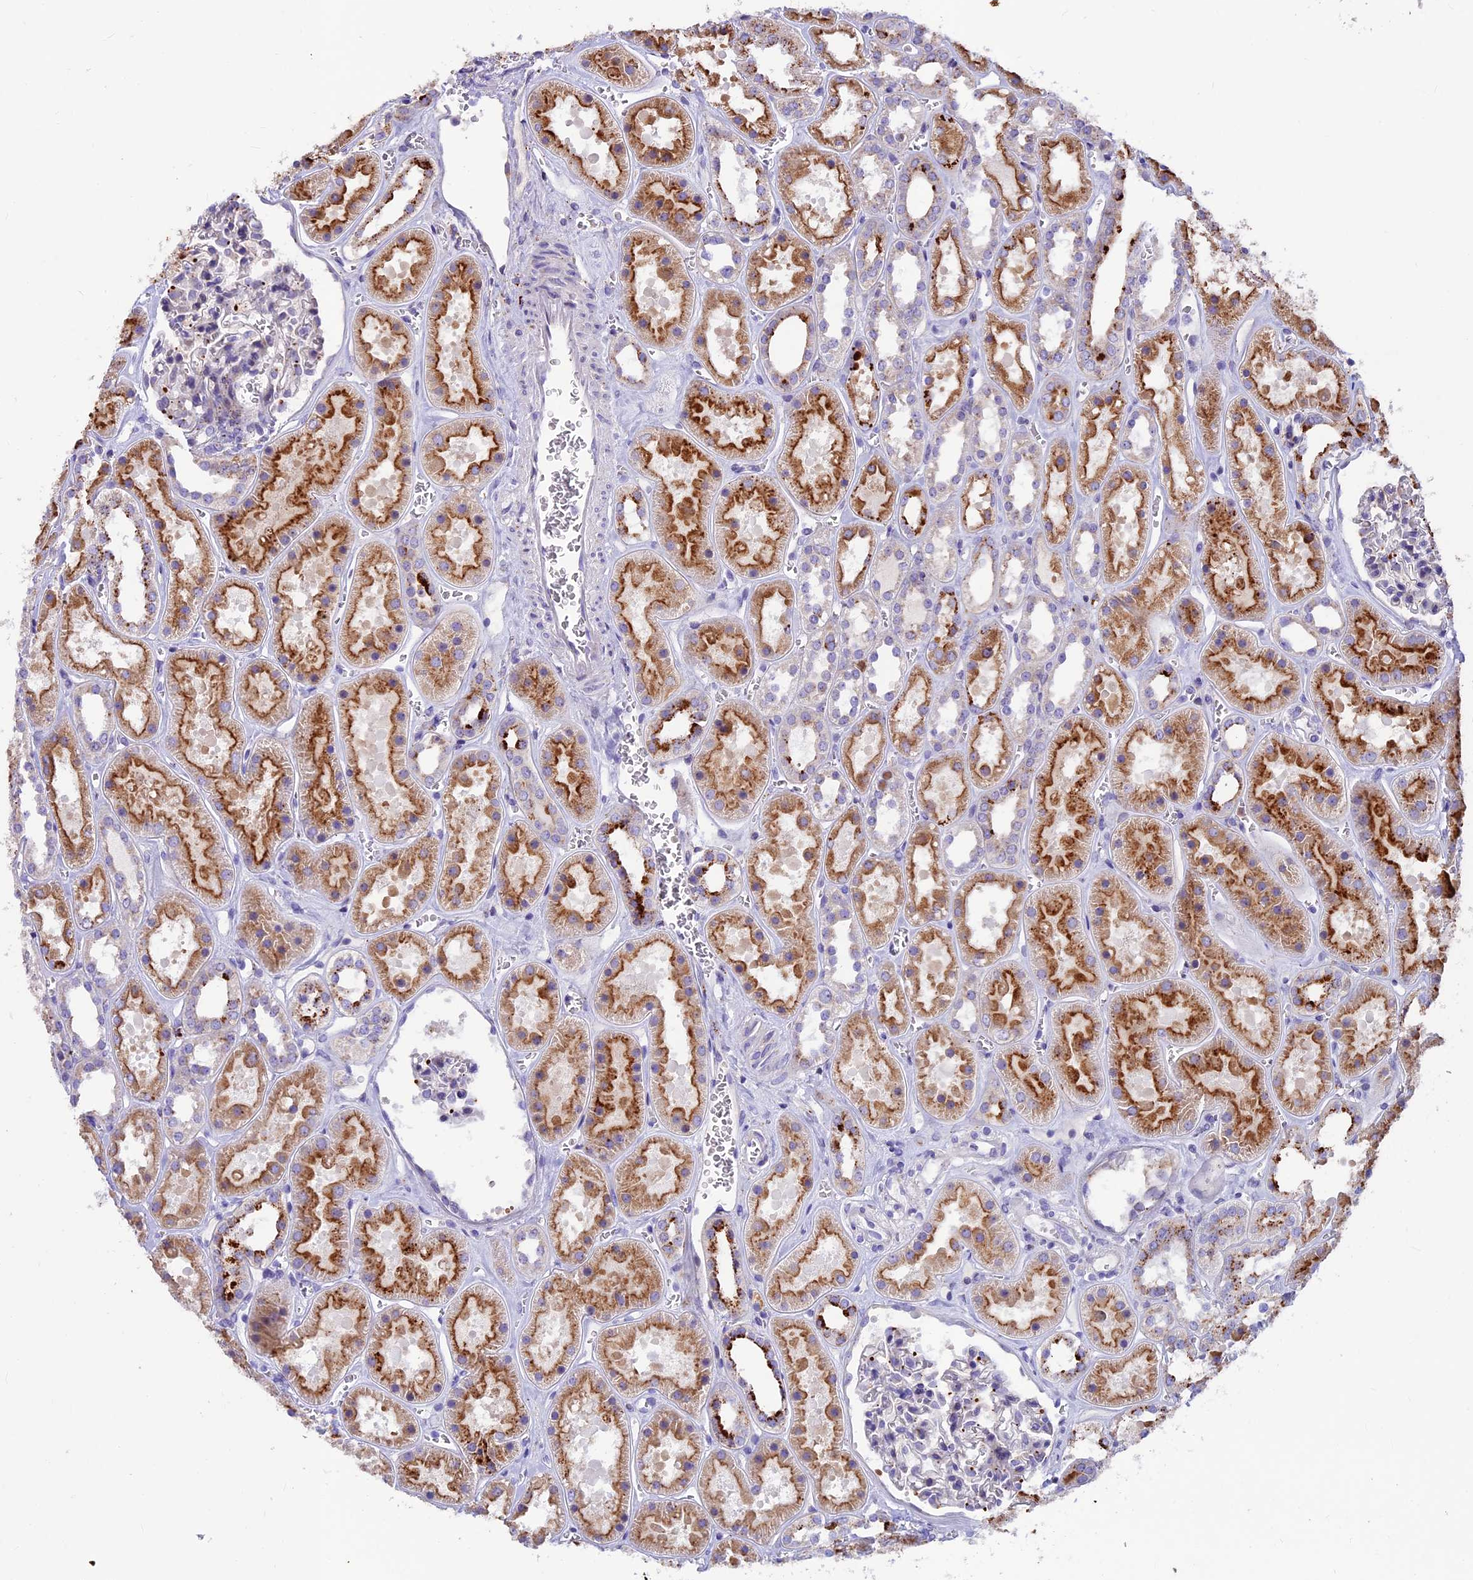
{"staining": {"intensity": "negative", "quantity": "none", "location": "none"}, "tissue": "kidney", "cell_type": "Cells in glomeruli", "image_type": "normal", "snomed": [{"axis": "morphology", "description": "Normal tissue, NOS"}, {"axis": "topography", "description": "Kidney"}], "caption": "Unremarkable kidney was stained to show a protein in brown. There is no significant positivity in cells in glomeruli. Brightfield microscopy of immunohistochemistry stained with DAB (3,3'-diaminobenzidine) (brown) and hematoxylin (blue), captured at high magnification.", "gene": "THRSP", "patient": {"sex": "female", "age": 41}}